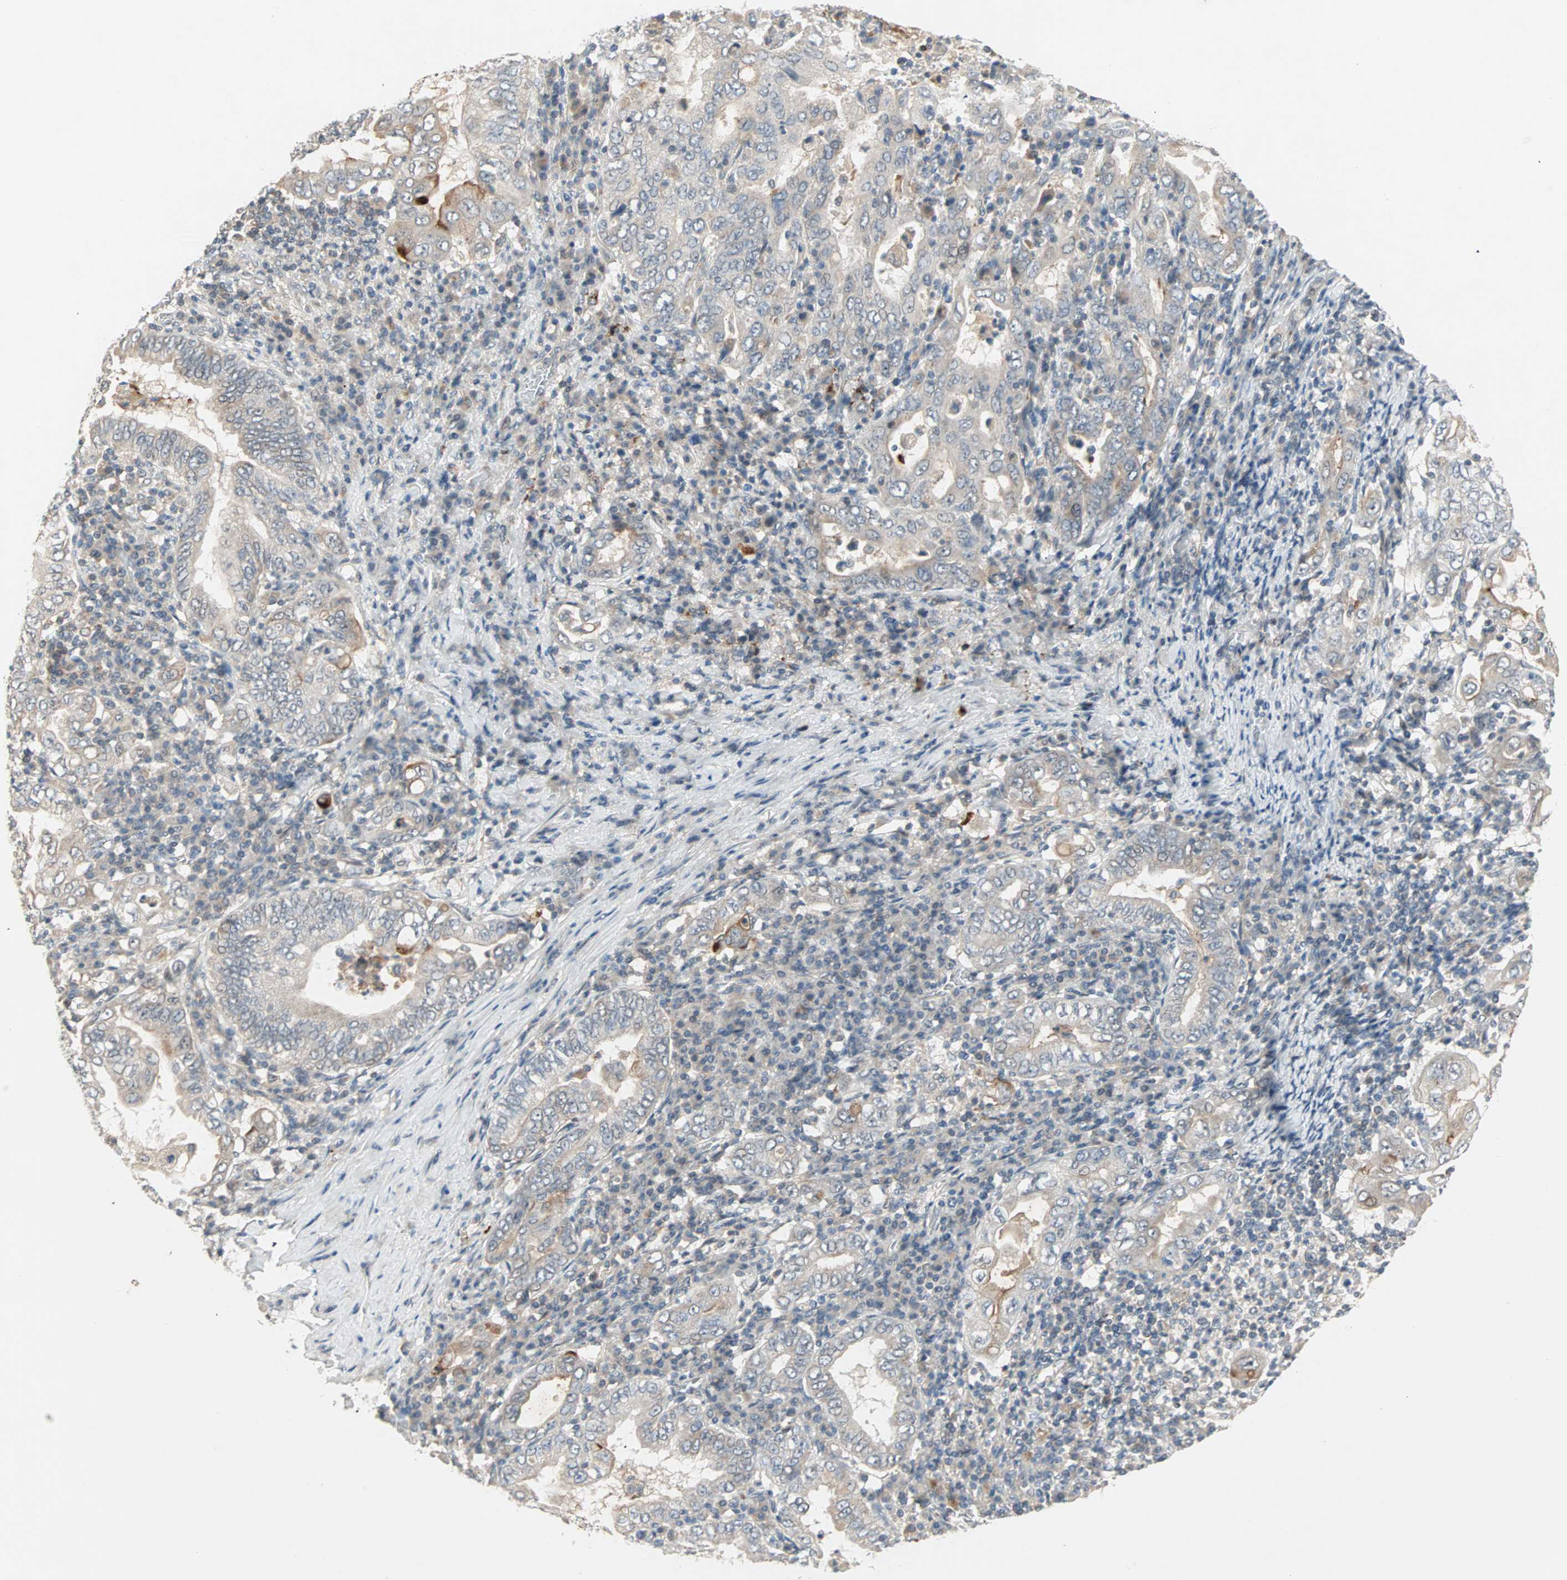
{"staining": {"intensity": "moderate", "quantity": ">75%", "location": "cytoplasmic/membranous"}, "tissue": "stomach cancer", "cell_type": "Tumor cells", "image_type": "cancer", "snomed": [{"axis": "morphology", "description": "Normal tissue, NOS"}, {"axis": "morphology", "description": "Adenocarcinoma, NOS"}, {"axis": "topography", "description": "Esophagus"}, {"axis": "topography", "description": "Stomach, upper"}, {"axis": "topography", "description": "Peripheral nerve tissue"}], "caption": "Adenocarcinoma (stomach) stained with a protein marker reveals moderate staining in tumor cells.", "gene": "PROS1", "patient": {"sex": "male", "age": 62}}